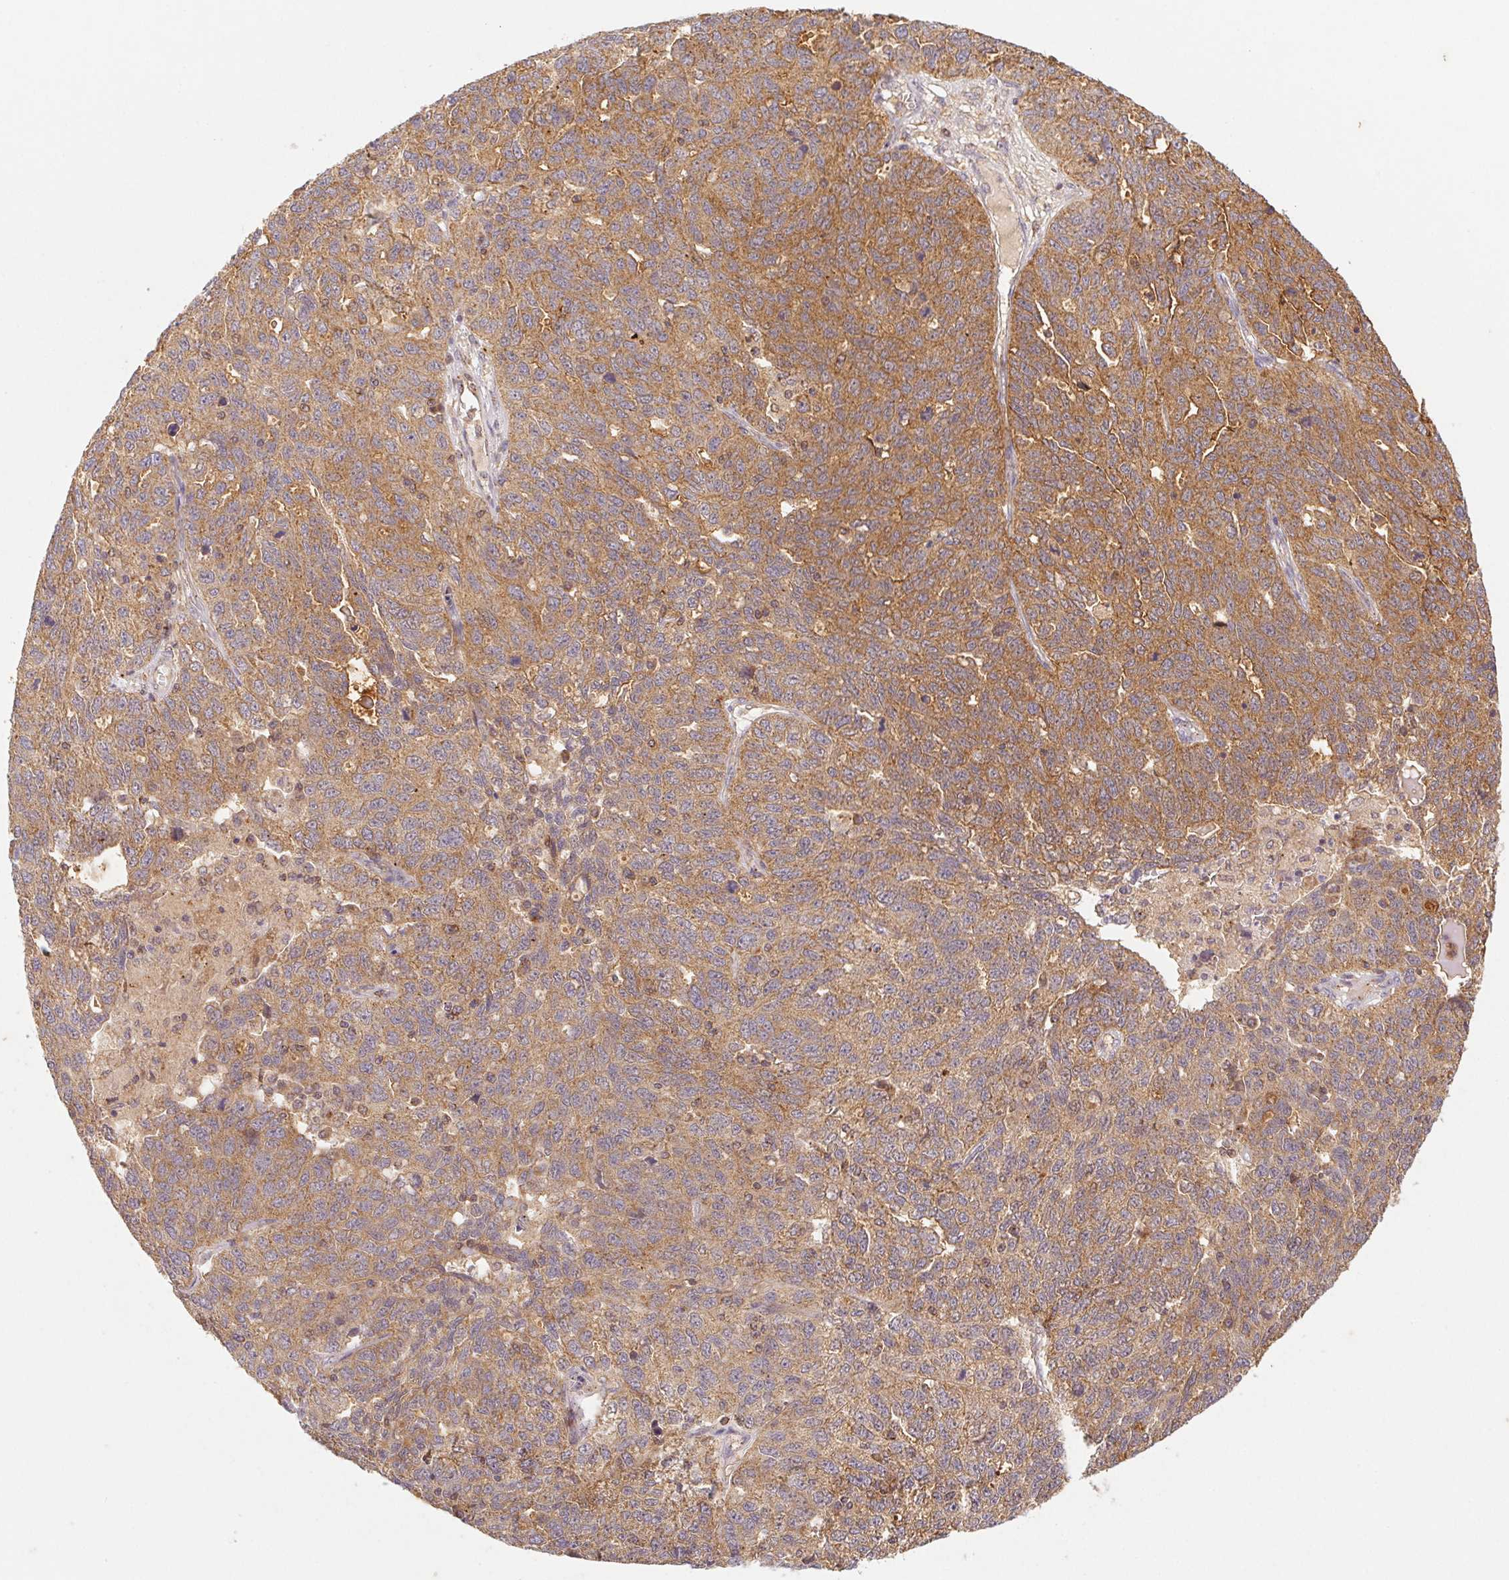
{"staining": {"intensity": "moderate", "quantity": ">75%", "location": "cytoplasmic/membranous"}, "tissue": "ovarian cancer", "cell_type": "Tumor cells", "image_type": "cancer", "snomed": [{"axis": "morphology", "description": "Cystadenocarcinoma, serous, NOS"}, {"axis": "topography", "description": "Ovary"}], "caption": "High-magnification brightfield microscopy of ovarian cancer stained with DAB (brown) and counterstained with hematoxylin (blue). tumor cells exhibit moderate cytoplasmic/membranous positivity is appreciated in approximately>75% of cells.", "gene": "MTHFD1", "patient": {"sex": "female", "age": 71}}